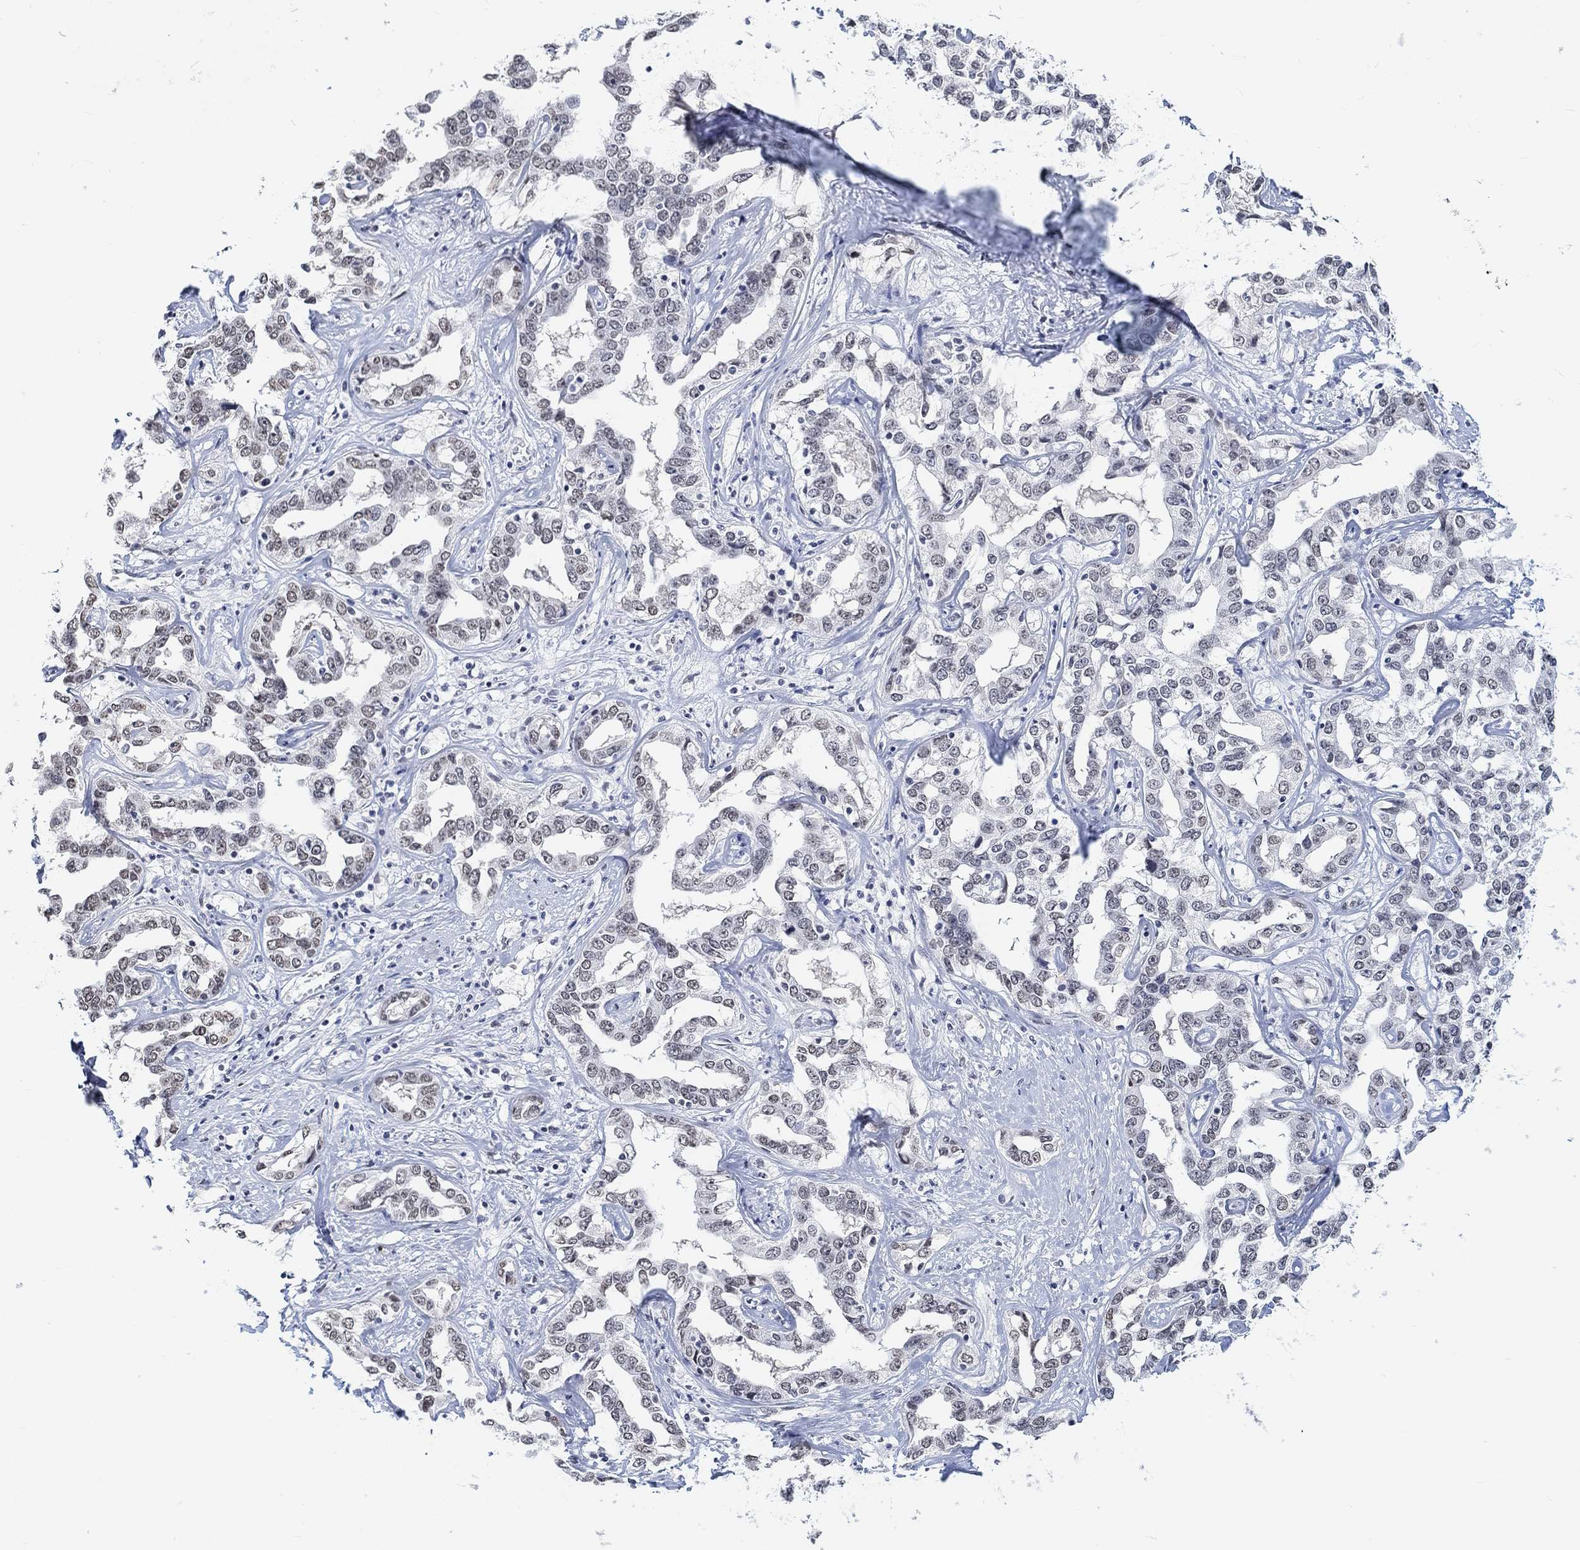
{"staining": {"intensity": "weak", "quantity": "25%-75%", "location": "nuclear"}, "tissue": "liver cancer", "cell_type": "Tumor cells", "image_type": "cancer", "snomed": [{"axis": "morphology", "description": "Cholangiocarcinoma"}, {"axis": "topography", "description": "Liver"}], "caption": "The image demonstrates staining of liver cancer (cholangiocarcinoma), revealing weak nuclear protein positivity (brown color) within tumor cells.", "gene": "PURG", "patient": {"sex": "male", "age": 59}}